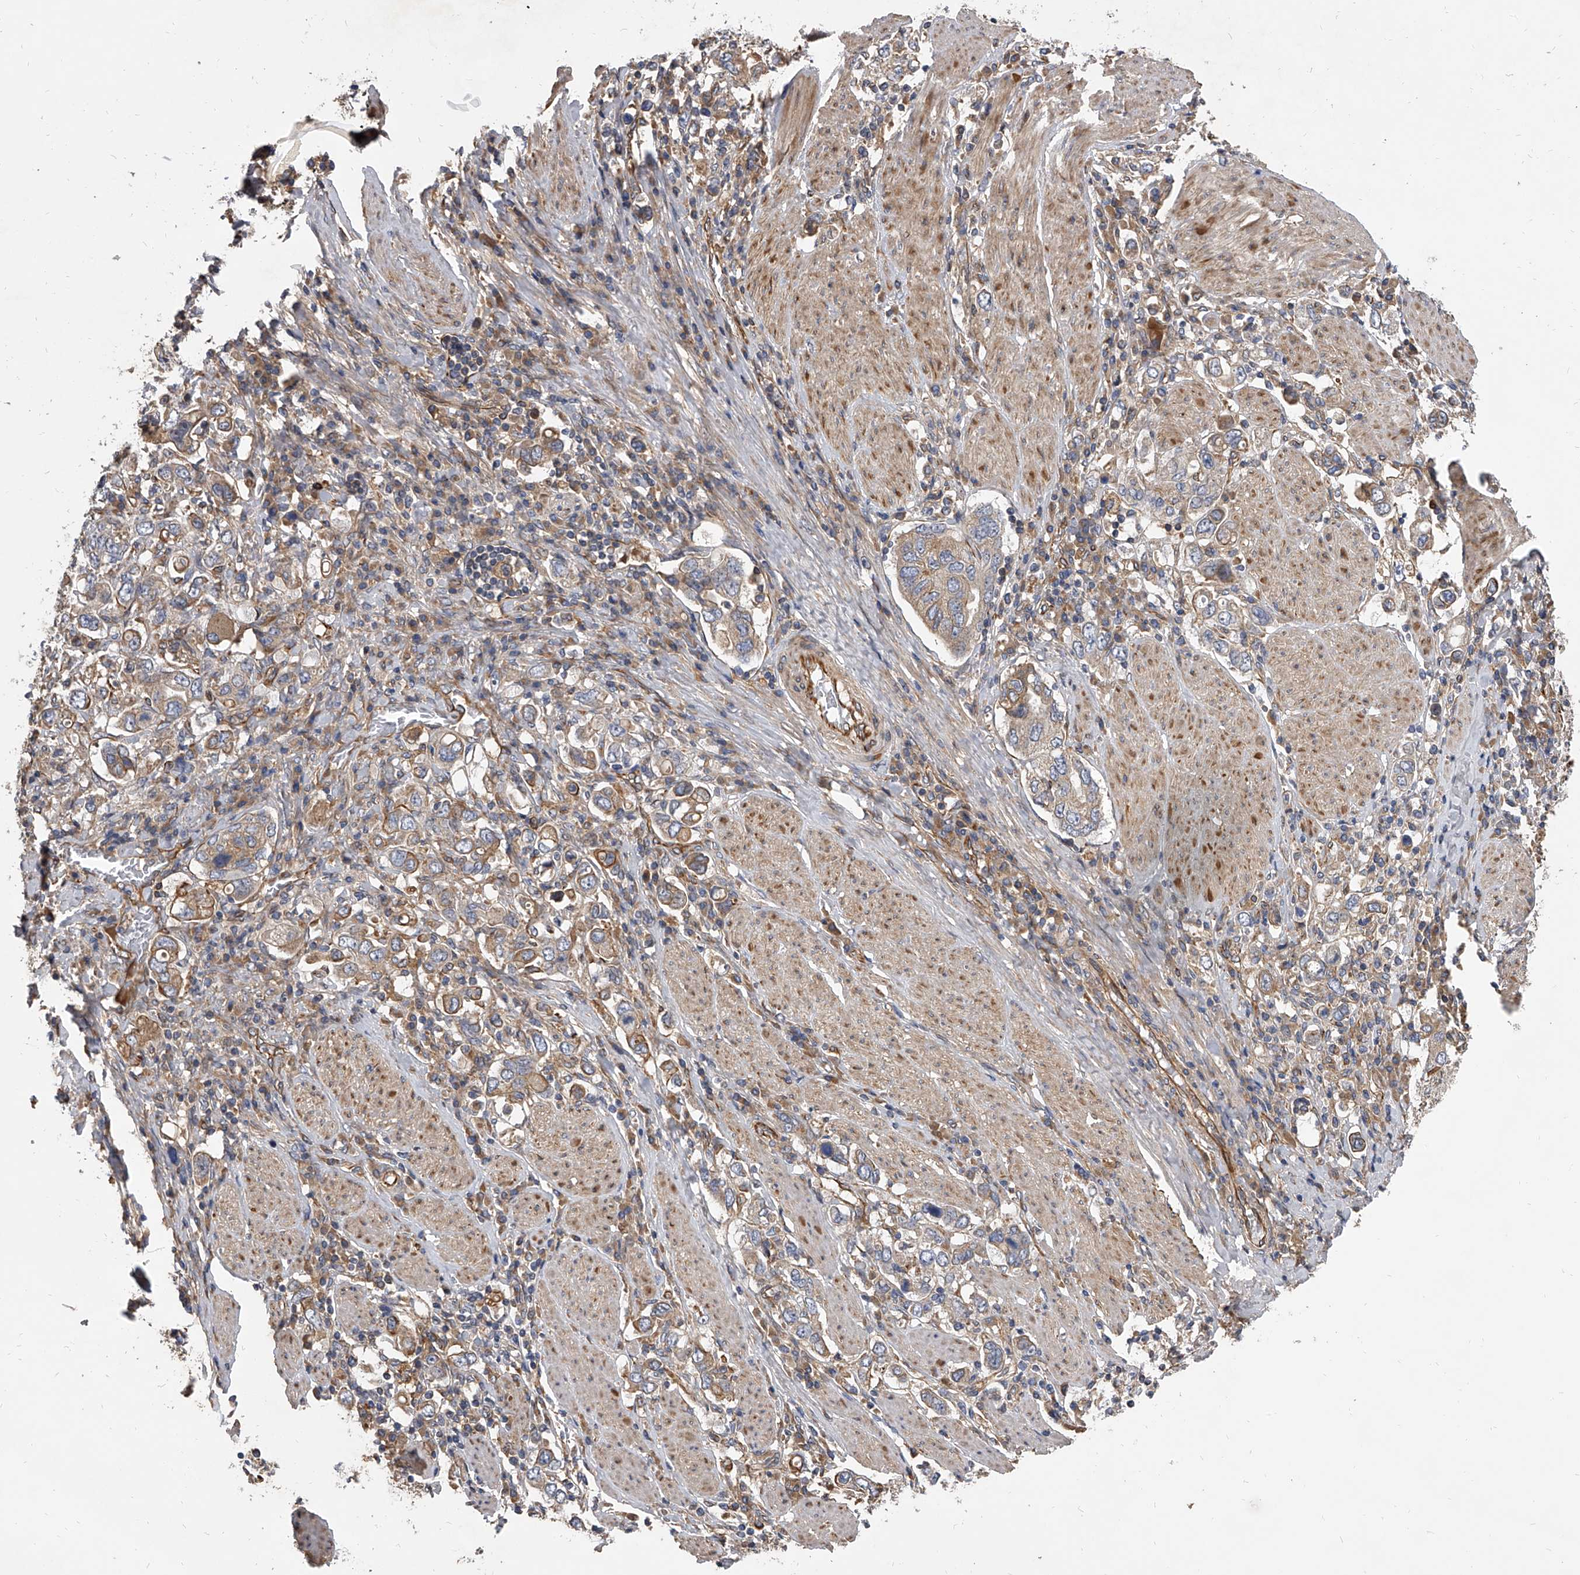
{"staining": {"intensity": "weak", "quantity": "25%-75%", "location": "cytoplasmic/membranous"}, "tissue": "stomach cancer", "cell_type": "Tumor cells", "image_type": "cancer", "snomed": [{"axis": "morphology", "description": "Adenocarcinoma, NOS"}, {"axis": "topography", "description": "Stomach, upper"}], "caption": "Immunohistochemistry (IHC) image of neoplastic tissue: stomach adenocarcinoma stained using IHC exhibits low levels of weak protein expression localized specifically in the cytoplasmic/membranous of tumor cells, appearing as a cytoplasmic/membranous brown color.", "gene": "EXOC4", "patient": {"sex": "male", "age": 62}}